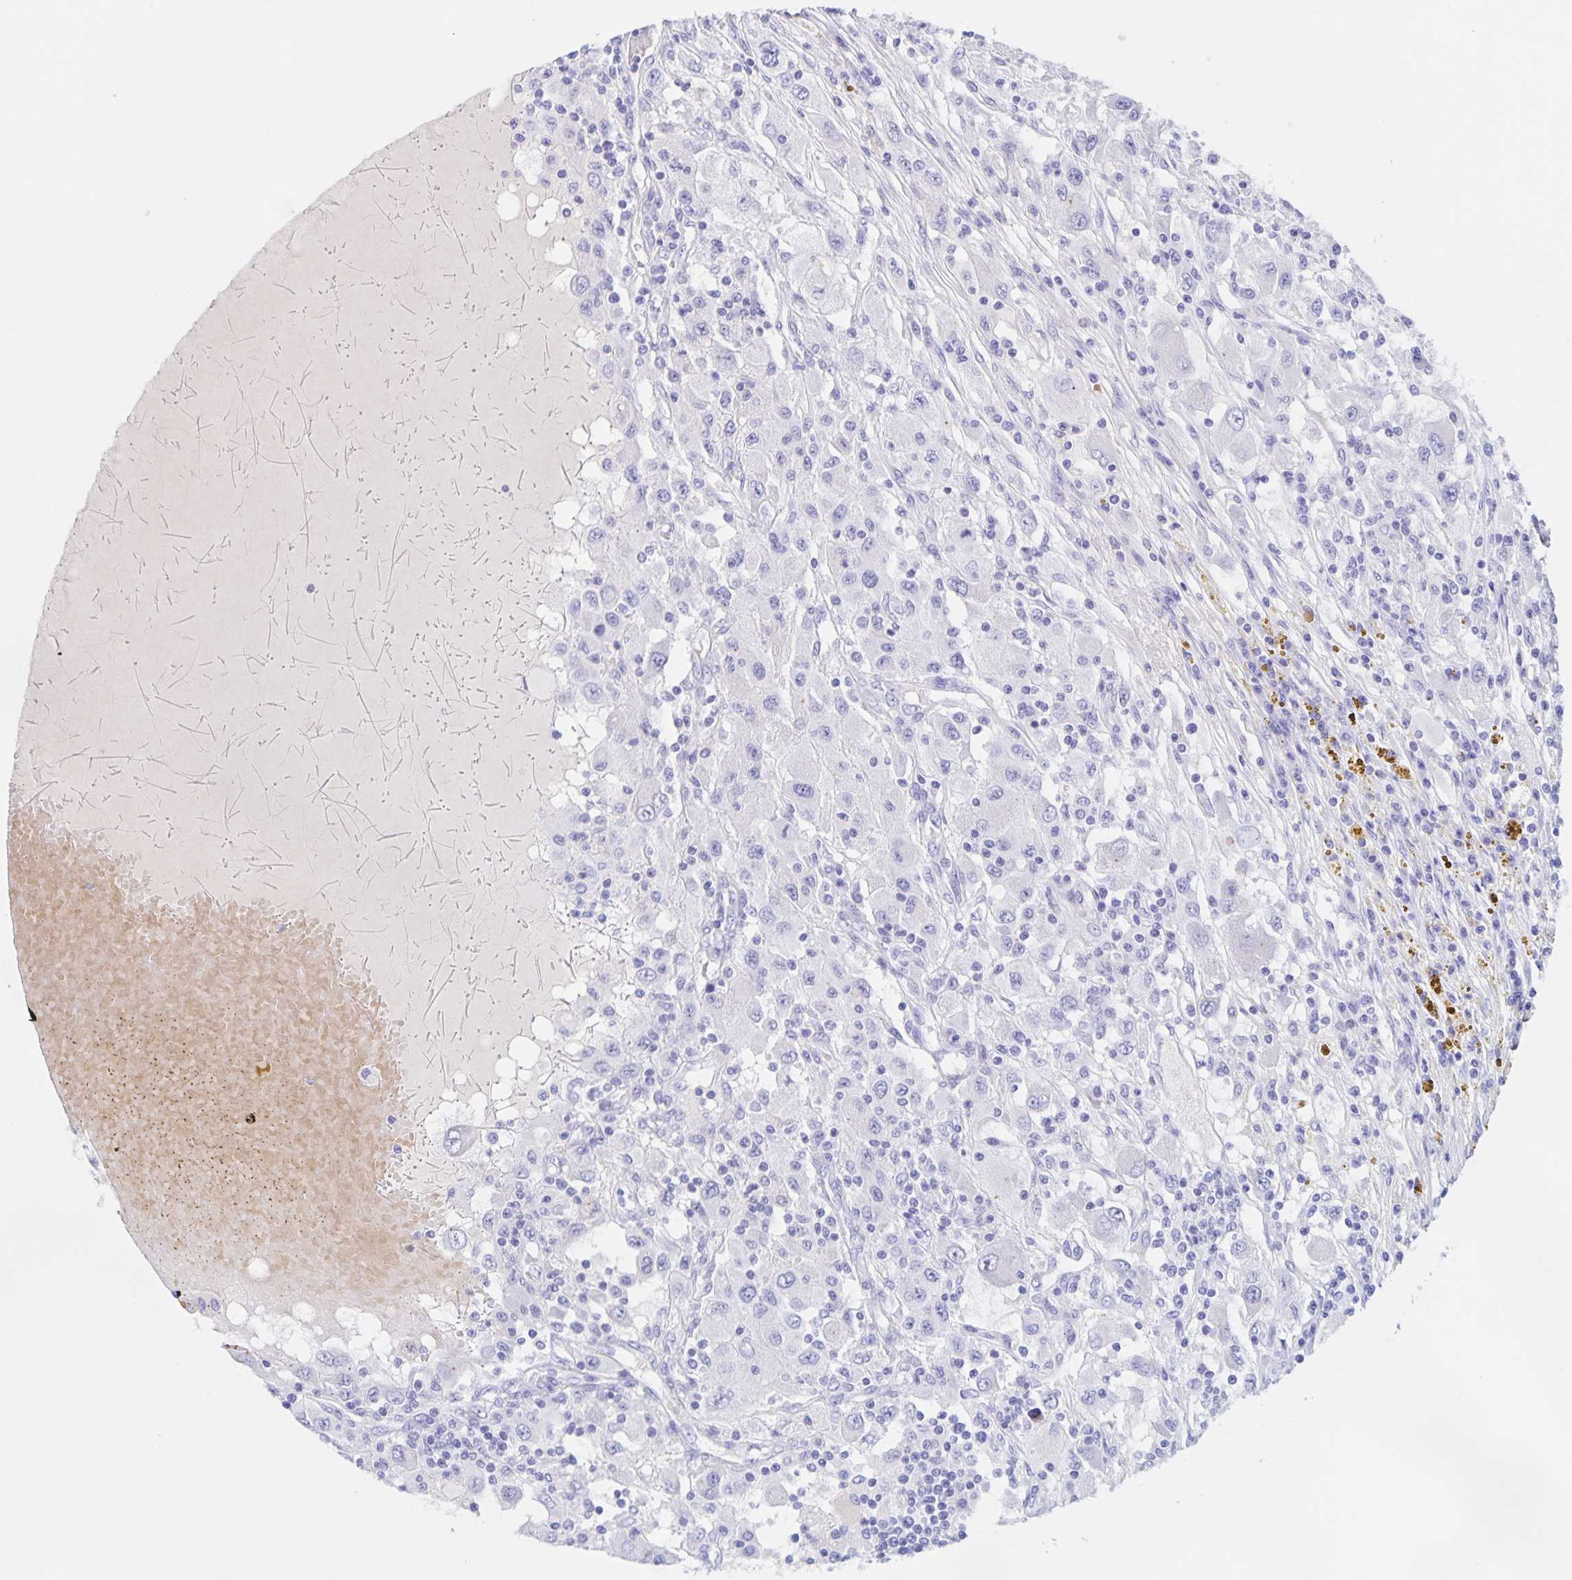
{"staining": {"intensity": "negative", "quantity": "none", "location": "none"}, "tissue": "renal cancer", "cell_type": "Tumor cells", "image_type": "cancer", "snomed": [{"axis": "morphology", "description": "Adenocarcinoma, NOS"}, {"axis": "topography", "description": "Kidney"}], "caption": "Renal adenocarcinoma was stained to show a protein in brown. There is no significant expression in tumor cells.", "gene": "CATSPER4", "patient": {"sex": "female", "age": 67}}